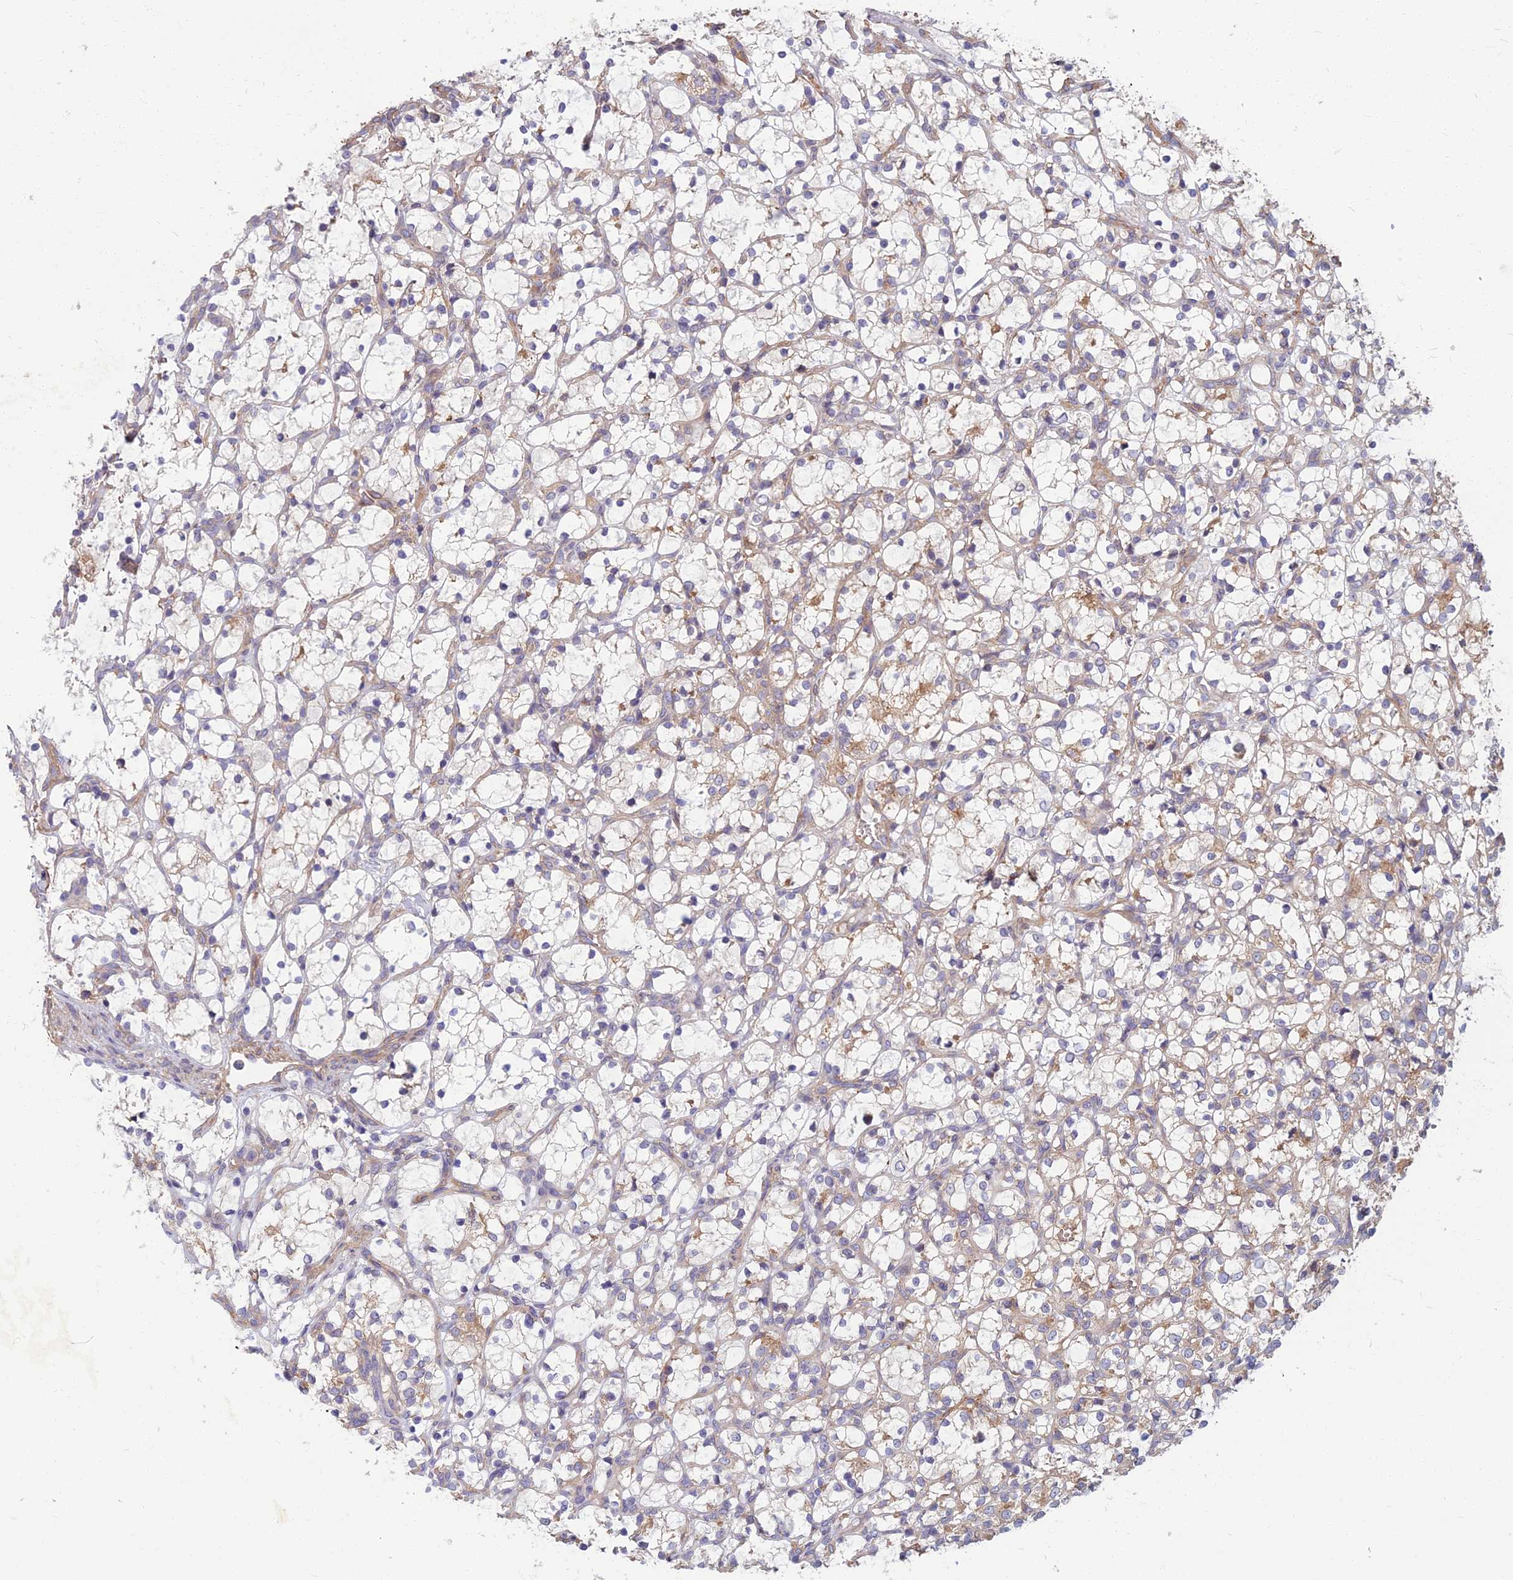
{"staining": {"intensity": "negative", "quantity": "none", "location": "none"}, "tissue": "renal cancer", "cell_type": "Tumor cells", "image_type": "cancer", "snomed": [{"axis": "morphology", "description": "Adenocarcinoma, NOS"}, {"axis": "topography", "description": "Kidney"}], "caption": "Adenocarcinoma (renal) stained for a protein using IHC reveals no expression tumor cells.", "gene": "WDR24", "patient": {"sex": "female", "age": 69}}